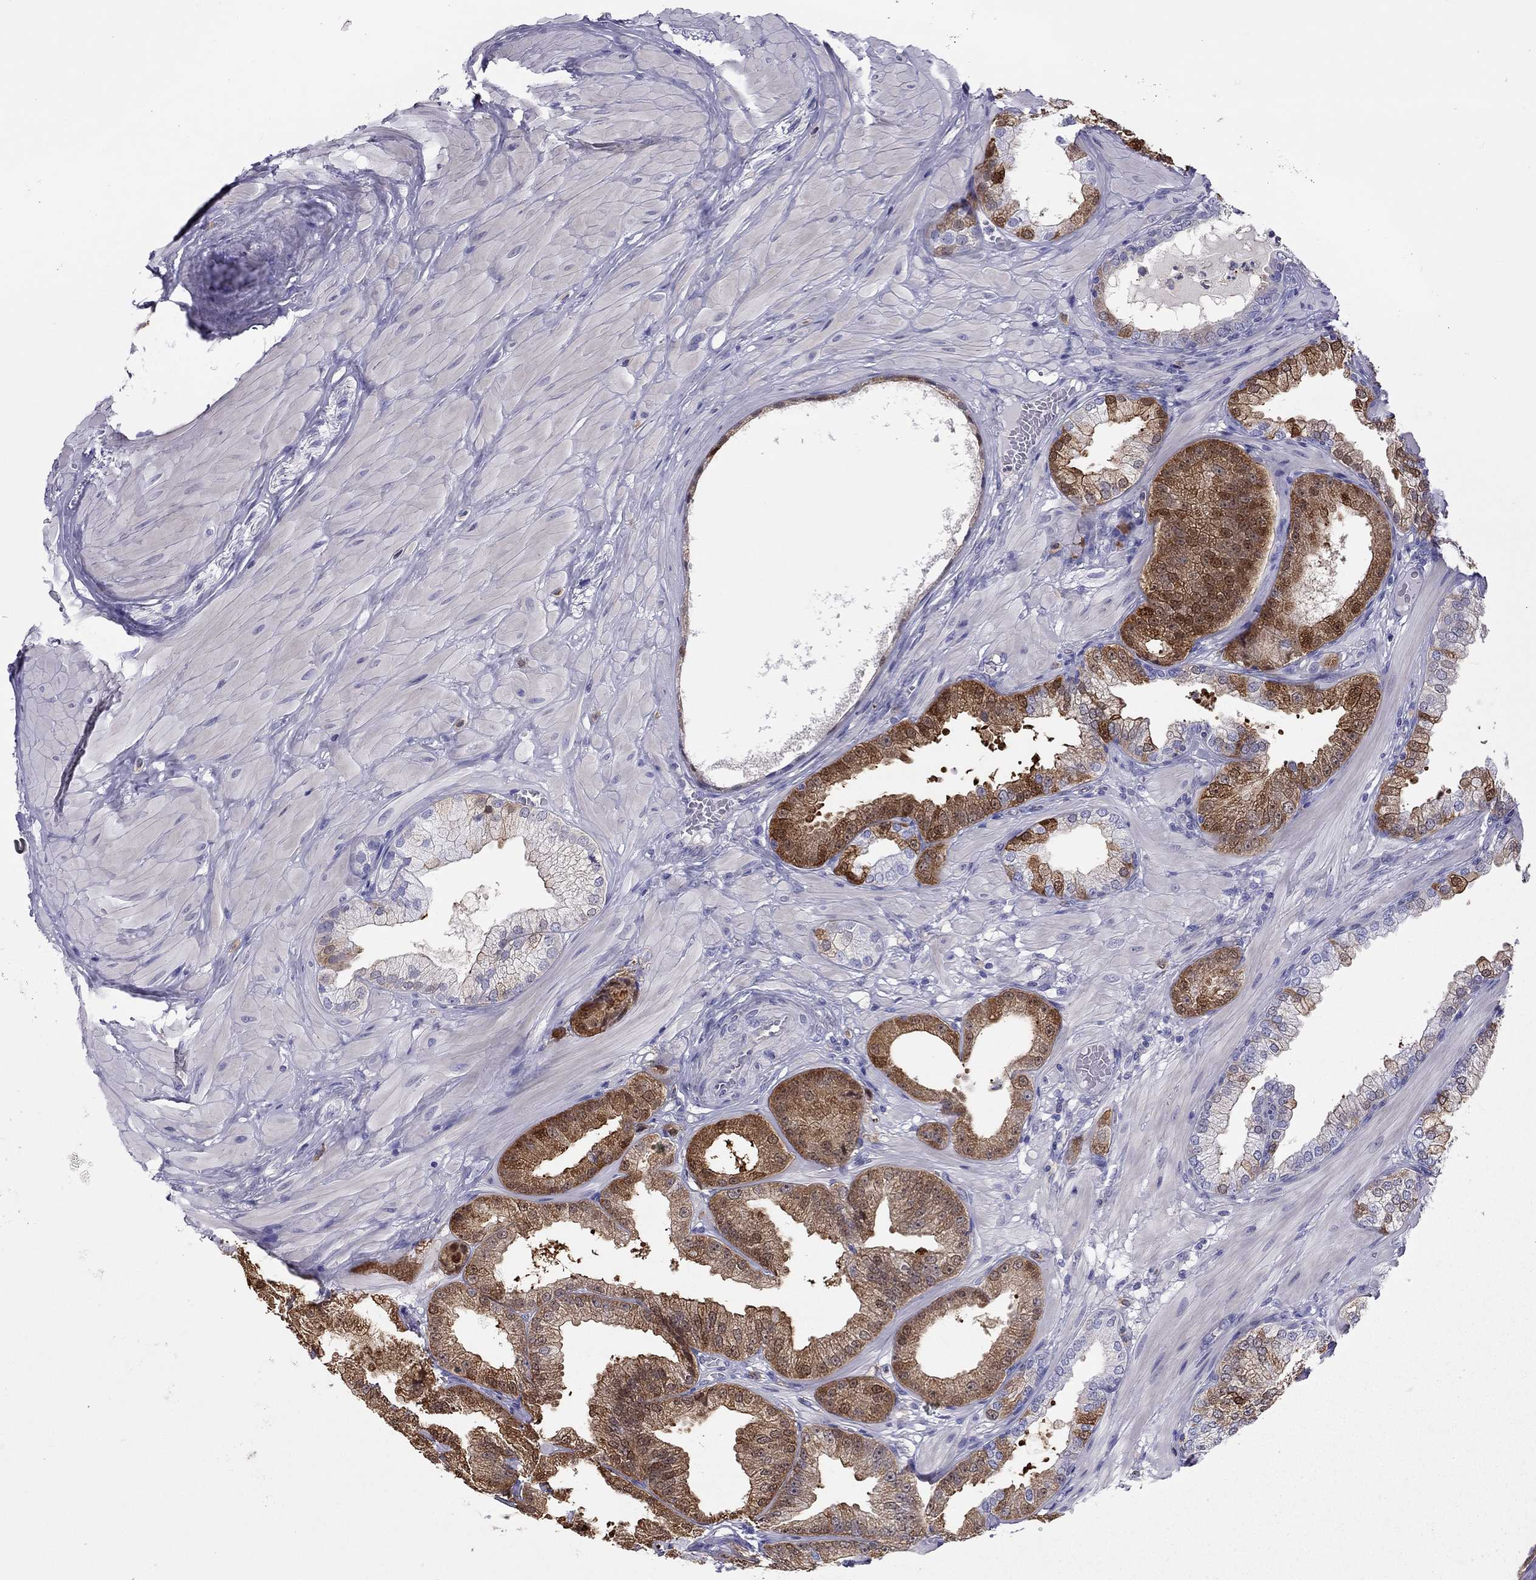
{"staining": {"intensity": "strong", "quantity": "25%-75%", "location": "cytoplasmic/membranous"}, "tissue": "prostate cancer", "cell_type": "Tumor cells", "image_type": "cancer", "snomed": [{"axis": "morphology", "description": "Adenocarcinoma, Low grade"}, {"axis": "topography", "description": "Prostate"}], "caption": "Tumor cells display high levels of strong cytoplasmic/membranous positivity in about 25%-75% of cells in prostate cancer (adenocarcinoma (low-grade)).", "gene": "ALOX15B", "patient": {"sex": "male", "age": 55}}